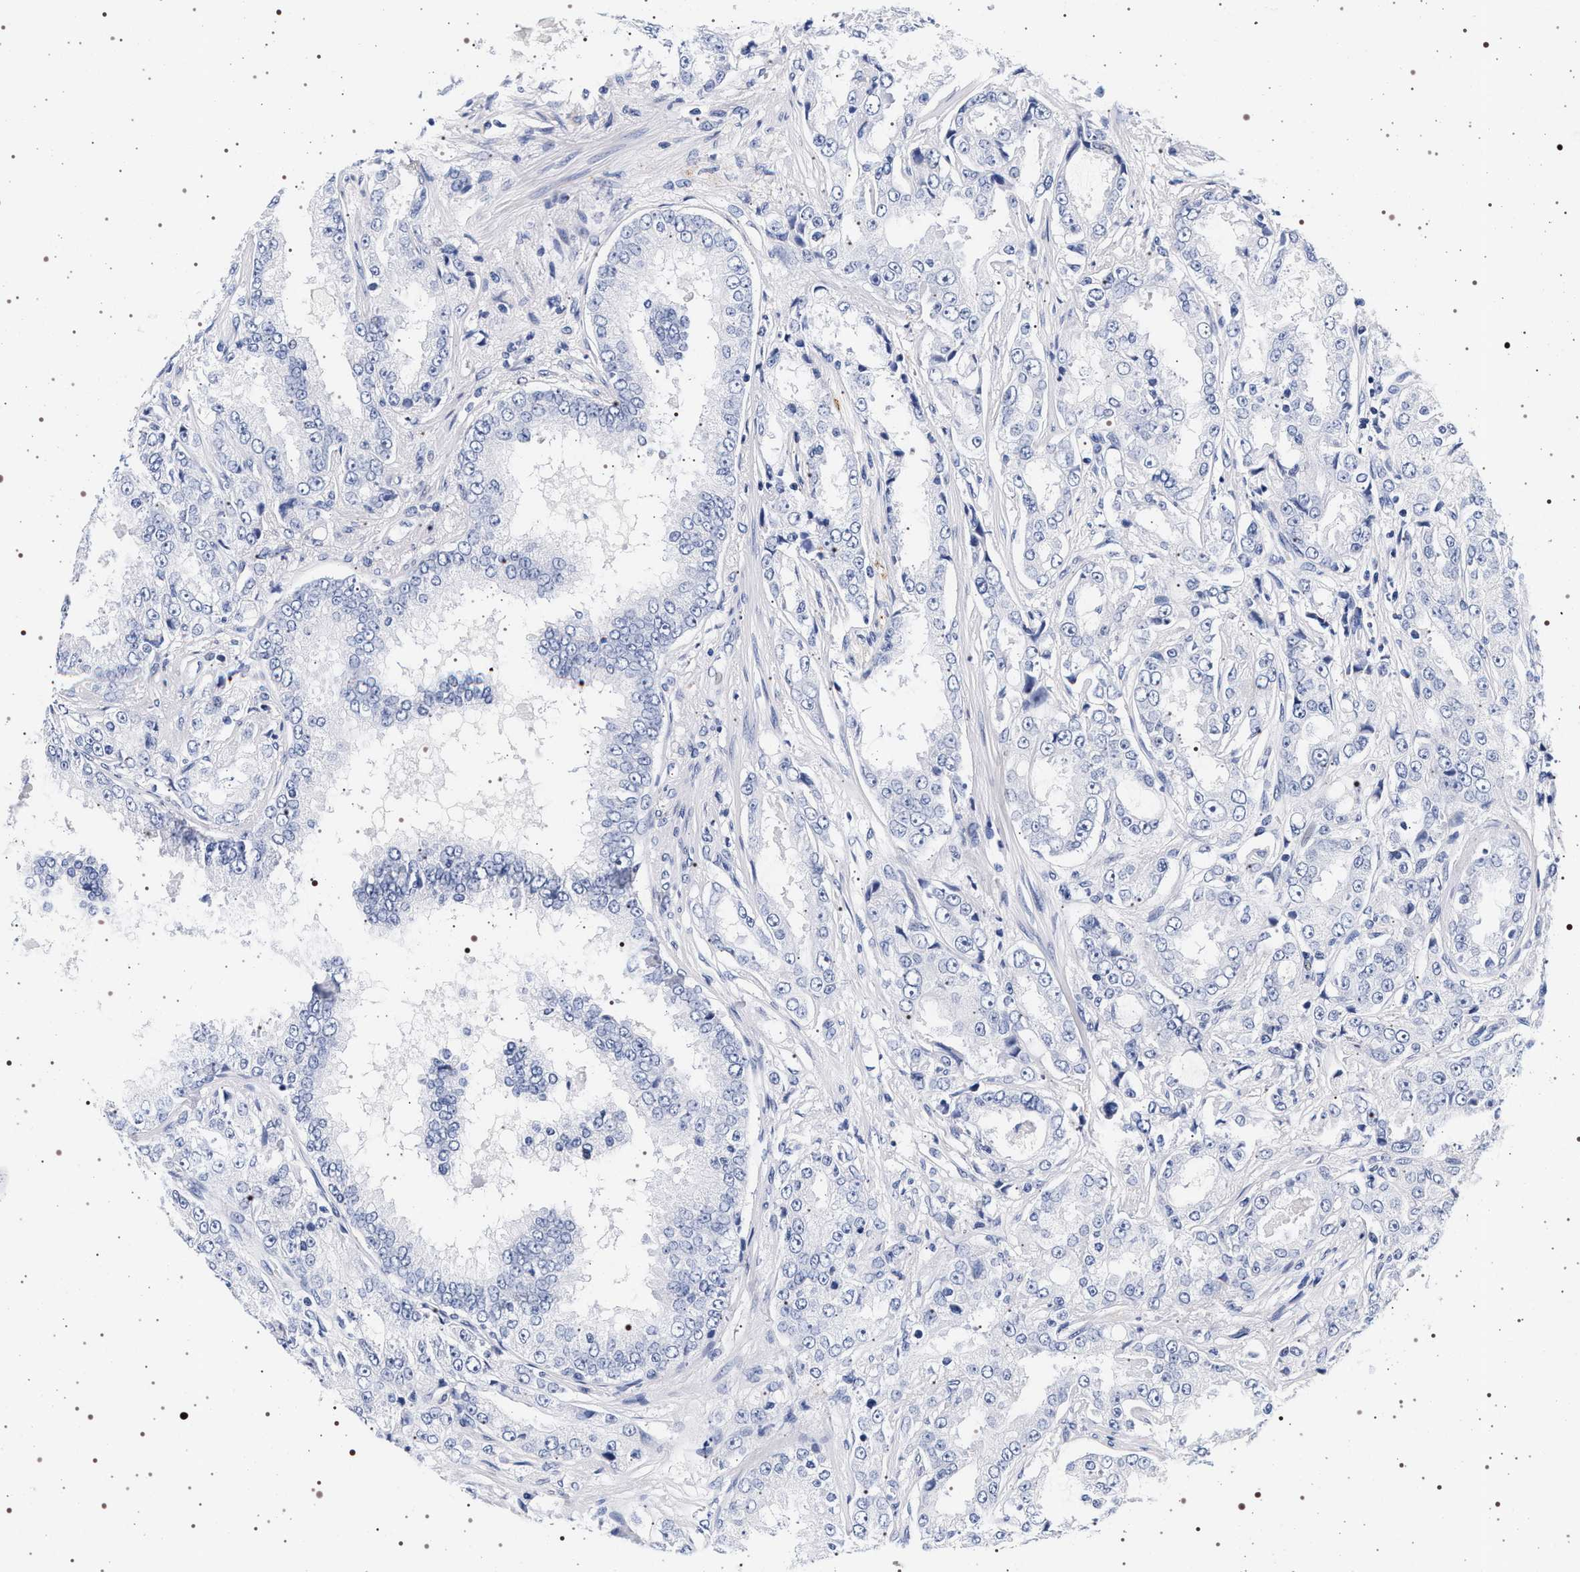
{"staining": {"intensity": "negative", "quantity": "none", "location": "none"}, "tissue": "prostate cancer", "cell_type": "Tumor cells", "image_type": "cancer", "snomed": [{"axis": "morphology", "description": "Adenocarcinoma, High grade"}, {"axis": "topography", "description": "Prostate"}], "caption": "Tumor cells are negative for brown protein staining in prostate adenocarcinoma (high-grade).", "gene": "SYN1", "patient": {"sex": "male", "age": 73}}